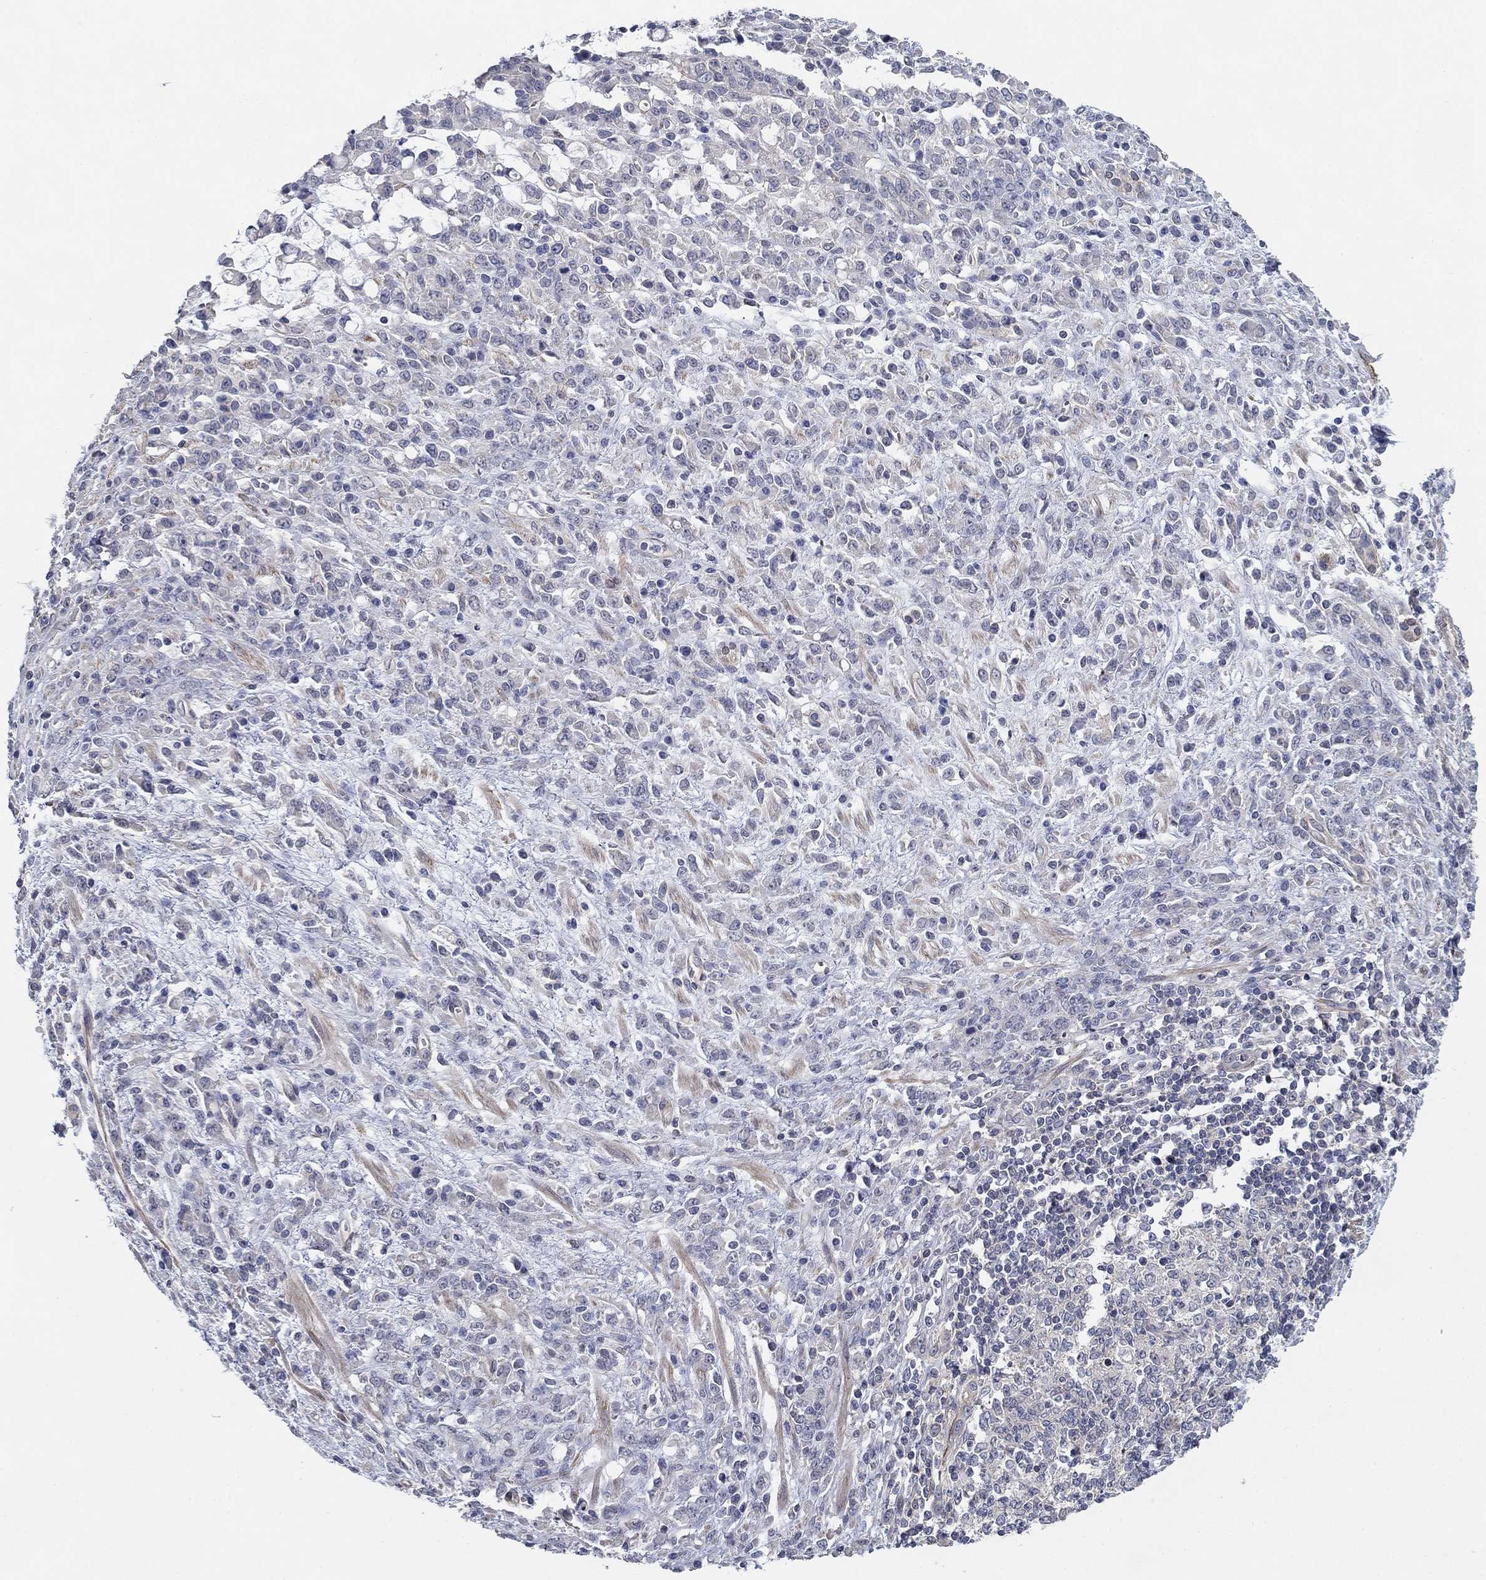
{"staining": {"intensity": "negative", "quantity": "none", "location": "none"}, "tissue": "stomach cancer", "cell_type": "Tumor cells", "image_type": "cancer", "snomed": [{"axis": "morphology", "description": "Adenocarcinoma, NOS"}, {"axis": "topography", "description": "Stomach"}], "caption": "Adenocarcinoma (stomach) stained for a protein using immunohistochemistry (IHC) exhibits no staining tumor cells.", "gene": "GRK7", "patient": {"sex": "female", "age": 57}}